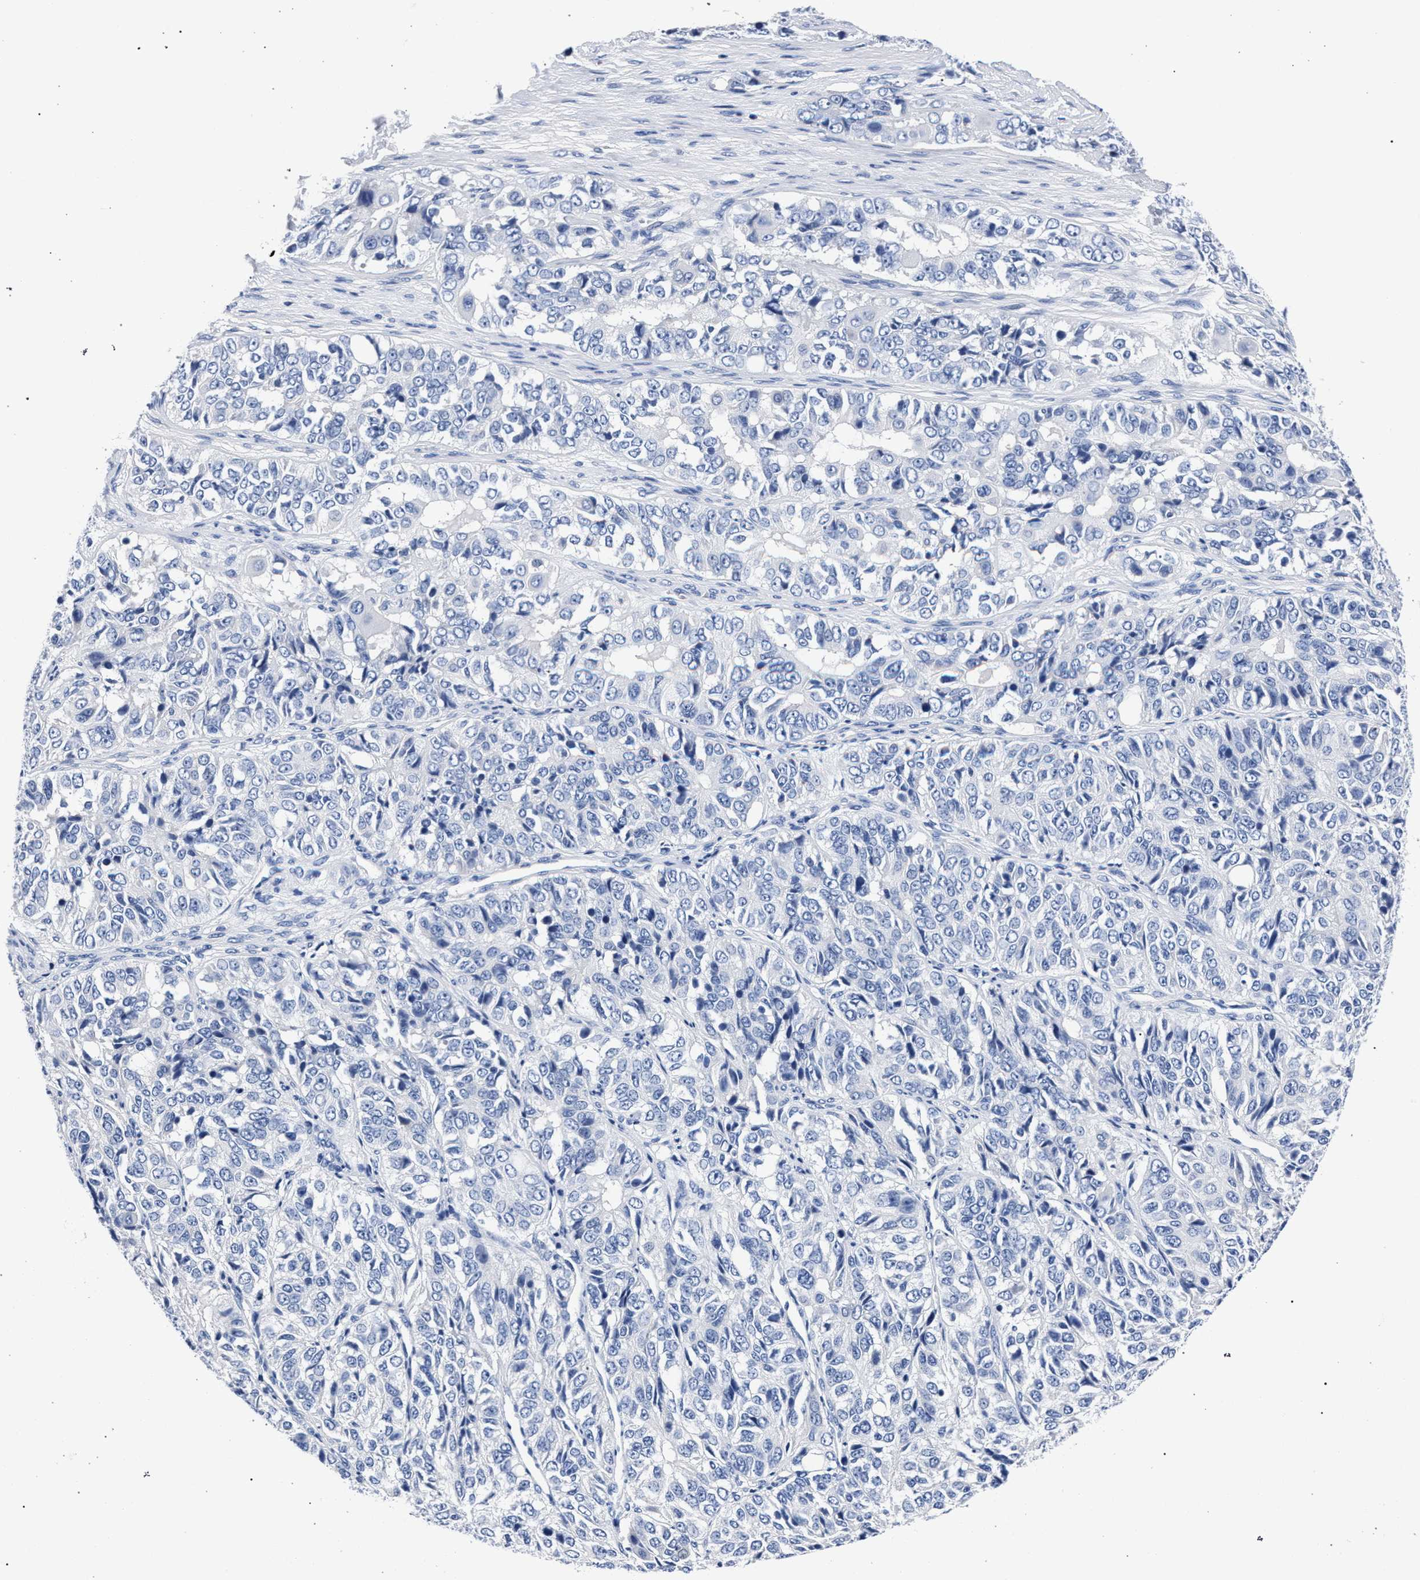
{"staining": {"intensity": "negative", "quantity": "none", "location": "none"}, "tissue": "ovarian cancer", "cell_type": "Tumor cells", "image_type": "cancer", "snomed": [{"axis": "morphology", "description": "Carcinoma, endometroid"}, {"axis": "topography", "description": "Ovary"}], "caption": "Endometroid carcinoma (ovarian) stained for a protein using immunohistochemistry (IHC) demonstrates no expression tumor cells.", "gene": "AKAP4", "patient": {"sex": "female", "age": 51}}